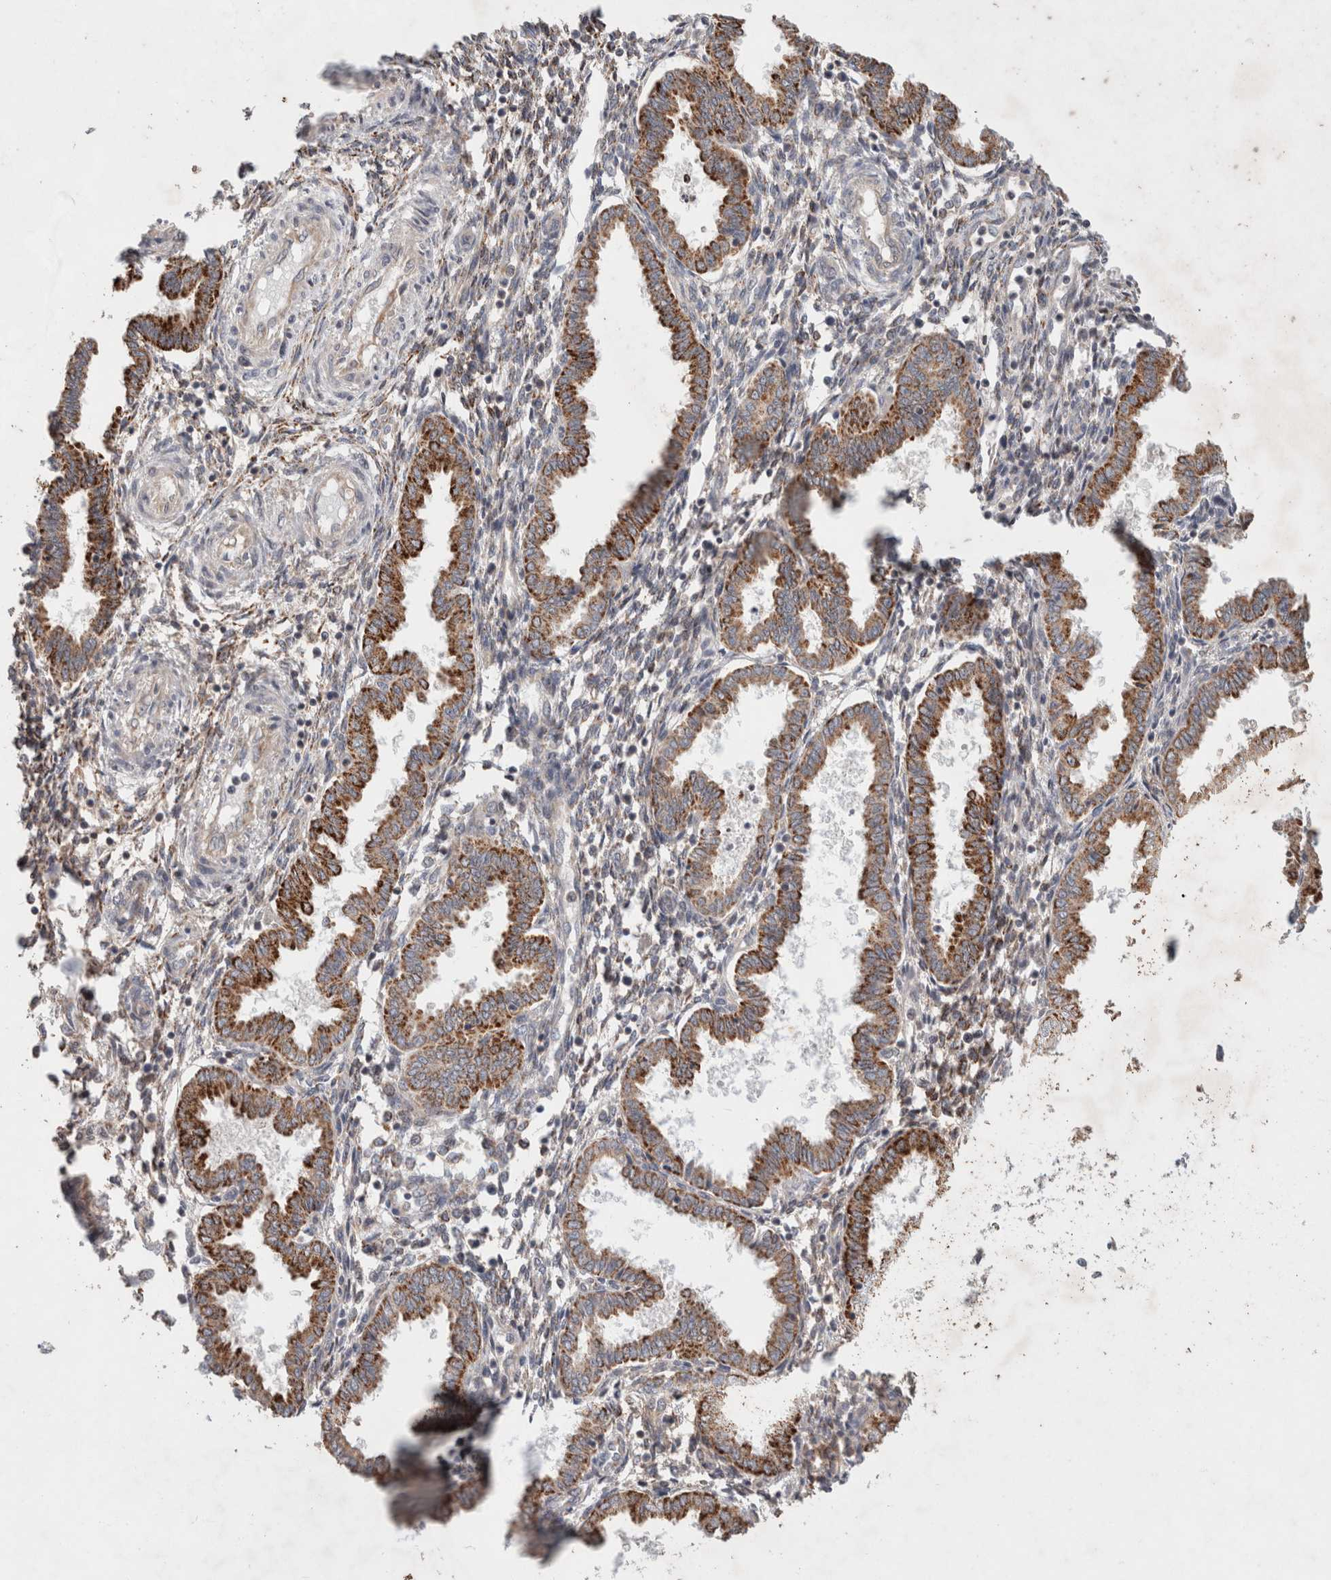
{"staining": {"intensity": "weak", "quantity": "<25%", "location": "cytoplasmic/membranous"}, "tissue": "endometrium", "cell_type": "Cells in endometrial stroma", "image_type": "normal", "snomed": [{"axis": "morphology", "description": "Normal tissue, NOS"}, {"axis": "topography", "description": "Endometrium"}], "caption": "Protein analysis of normal endometrium exhibits no significant staining in cells in endometrial stroma.", "gene": "HROB", "patient": {"sex": "female", "age": 33}}